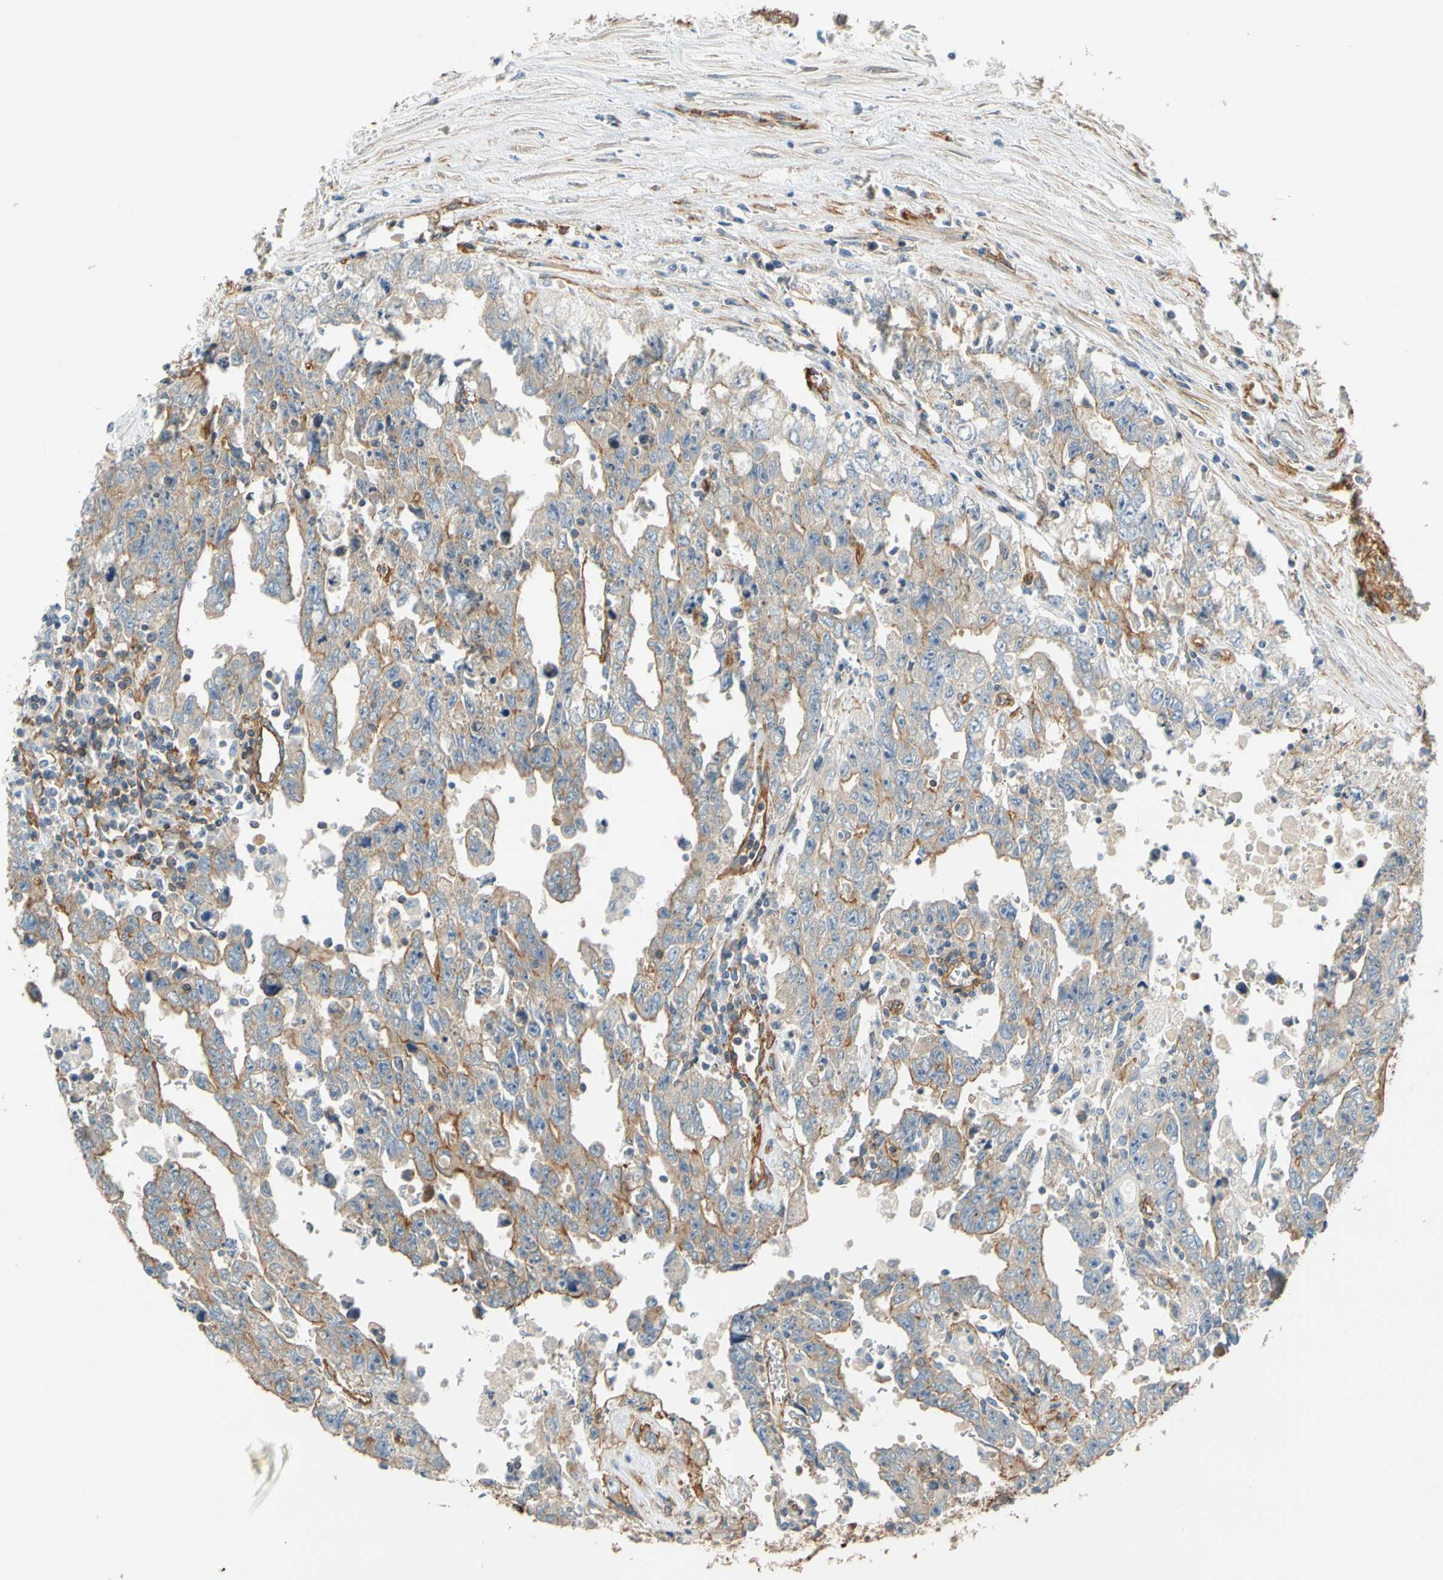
{"staining": {"intensity": "moderate", "quantity": "25%-75%", "location": "cytoplasmic/membranous"}, "tissue": "testis cancer", "cell_type": "Tumor cells", "image_type": "cancer", "snomed": [{"axis": "morphology", "description": "Carcinoma, Embryonal, NOS"}, {"axis": "topography", "description": "Testis"}], "caption": "There is medium levels of moderate cytoplasmic/membranous staining in tumor cells of testis cancer, as demonstrated by immunohistochemical staining (brown color).", "gene": "SPTAN1", "patient": {"sex": "male", "age": 28}}